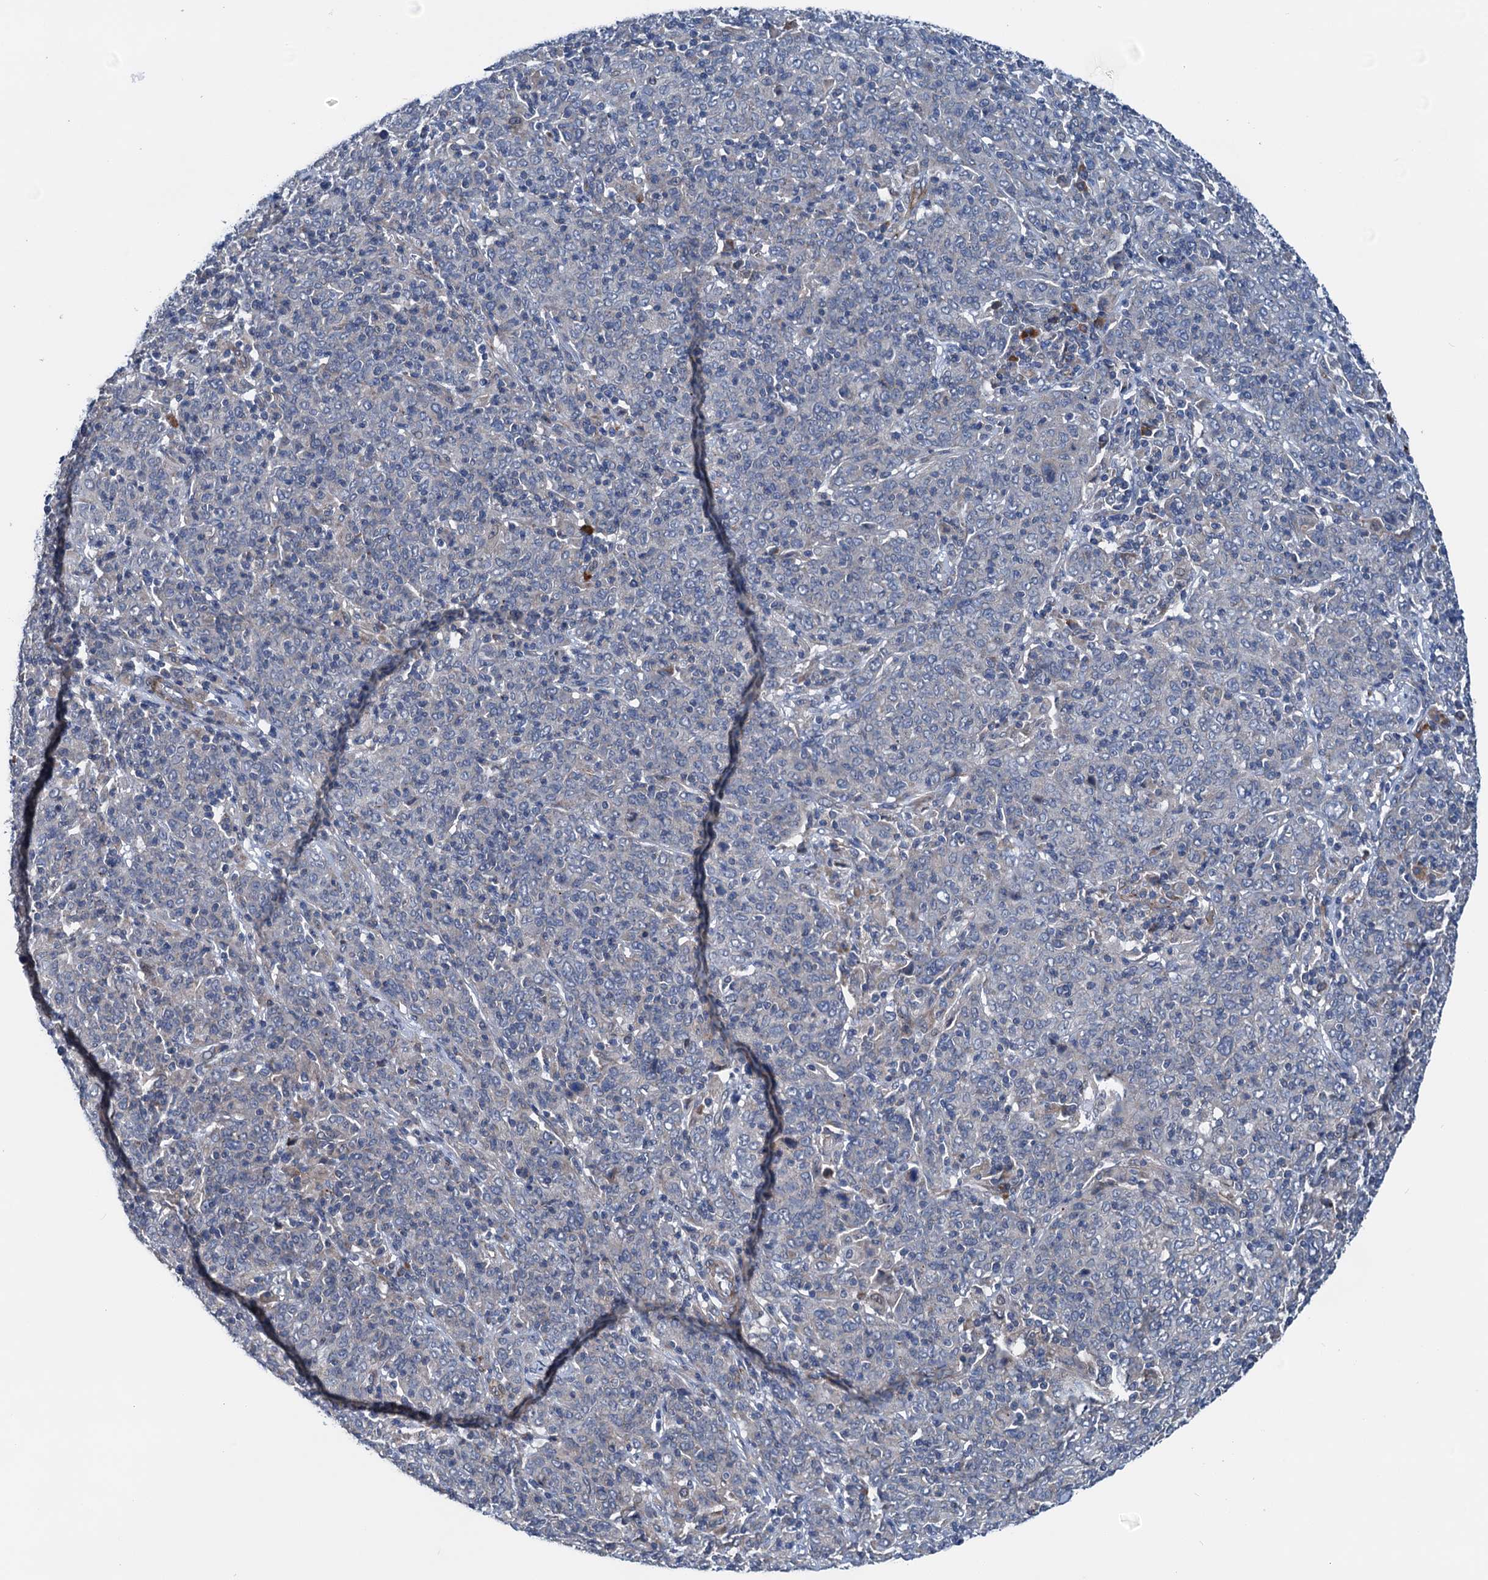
{"staining": {"intensity": "negative", "quantity": "none", "location": "none"}, "tissue": "cervical cancer", "cell_type": "Tumor cells", "image_type": "cancer", "snomed": [{"axis": "morphology", "description": "Squamous cell carcinoma, NOS"}, {"axis": "topography", "description": "Cervix"}], "caption": "The immunohistochemistry histopathology image has no significant staining in tumor cells of cervical cancer tissue.", "gene": "ELAC1", "patient": {"sex": "female", "age": 67}}